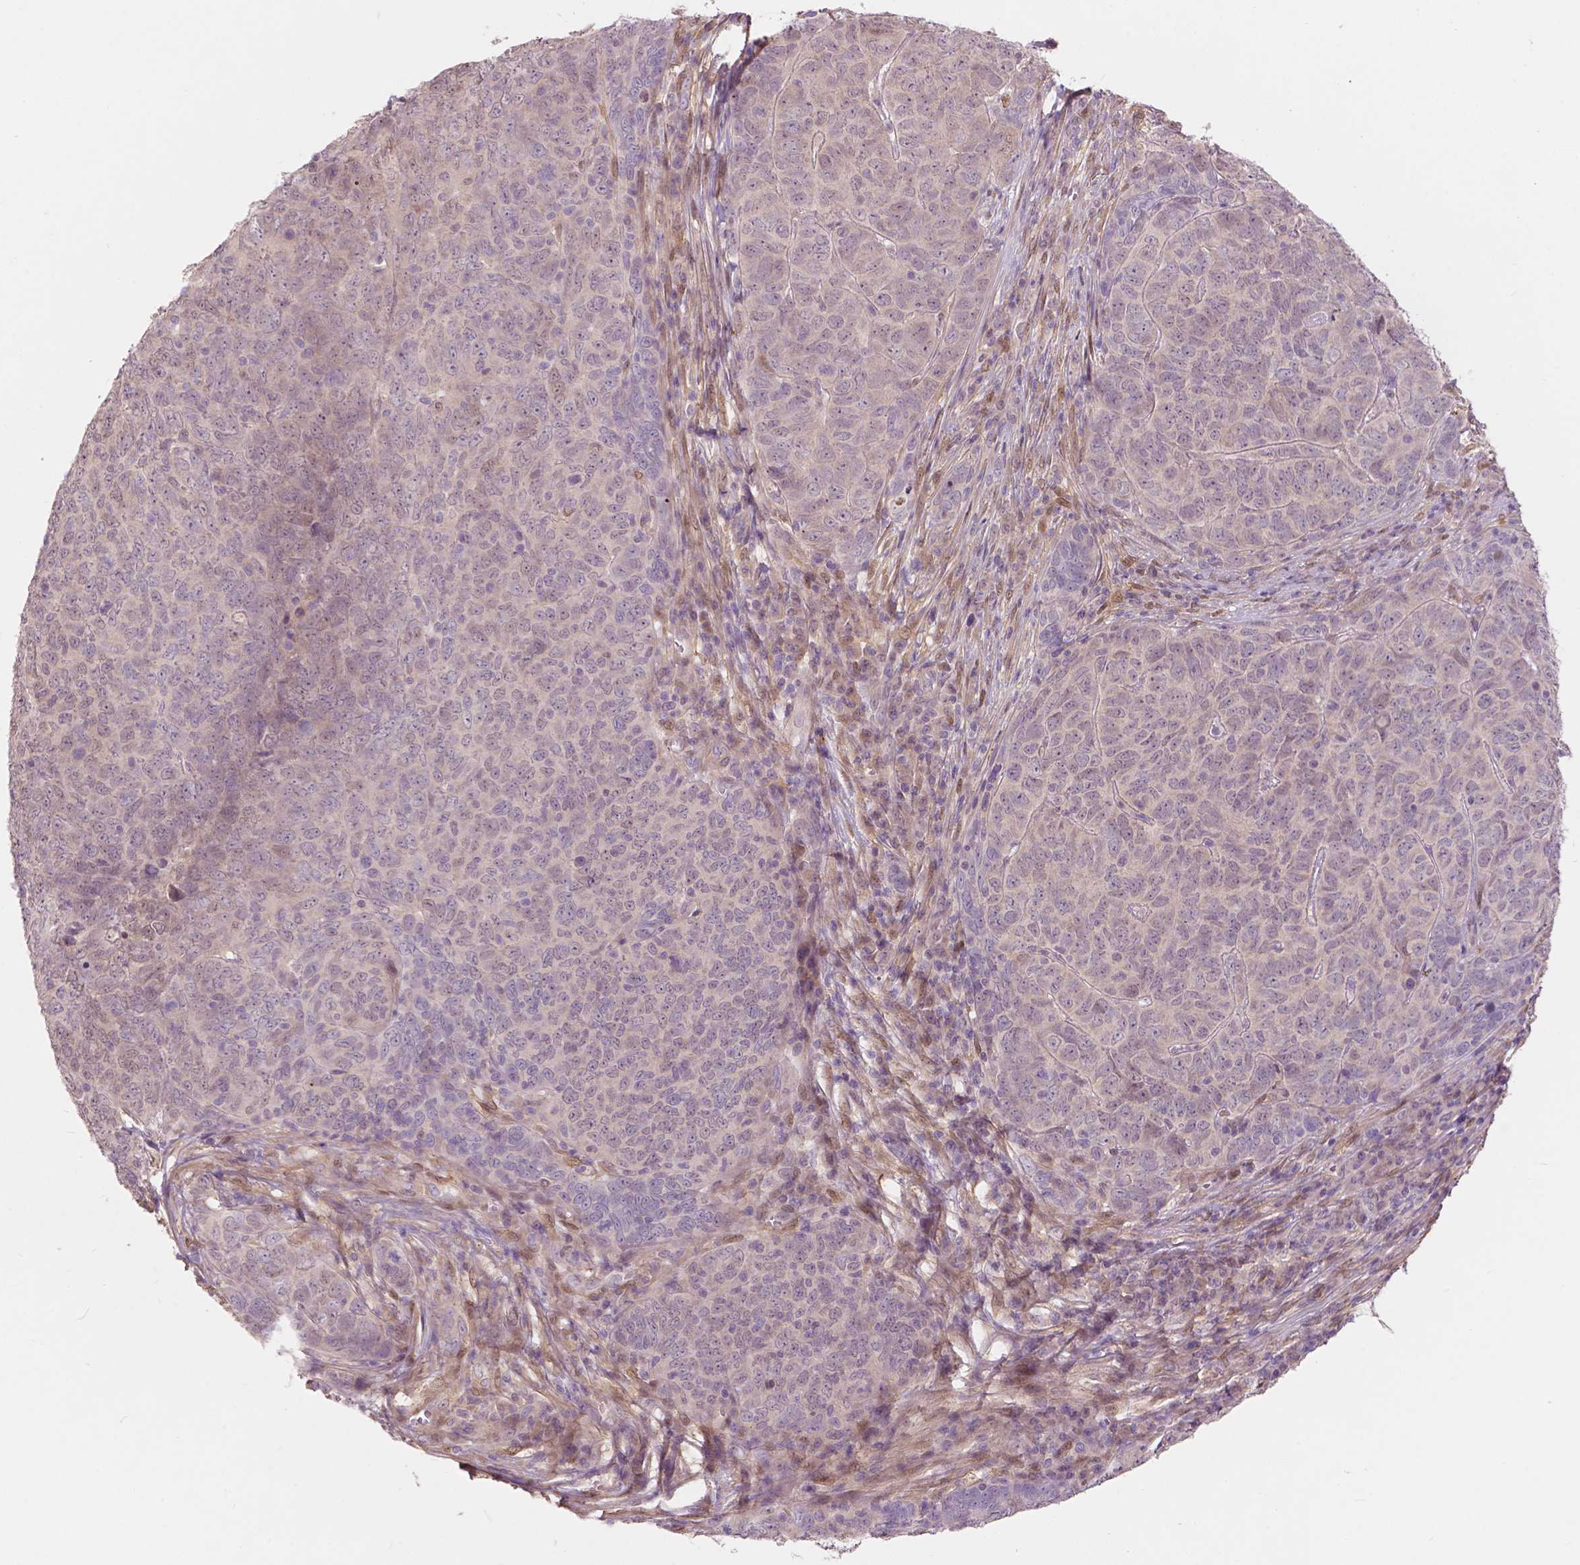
{"staining": {"intensity": "negative", "quantity": "none", "location": "none"}, "tissue": "skin cancer", "cell_type": "Tumor cells", "image_type": "cancer", "snomed": [{"axis": "morphology", "description": "Squamous cell carcinoma, NOS"}, {"axis": "topography", "description": "Skin"}, {"axis": "topography", "description": "Anal"}], "caption": "Protein analysis of skin squamous cell carcinoma displays no significant expression in tumor cells.", "gene": "GPR37", "patient": {"sex": "female", "age": 51}}